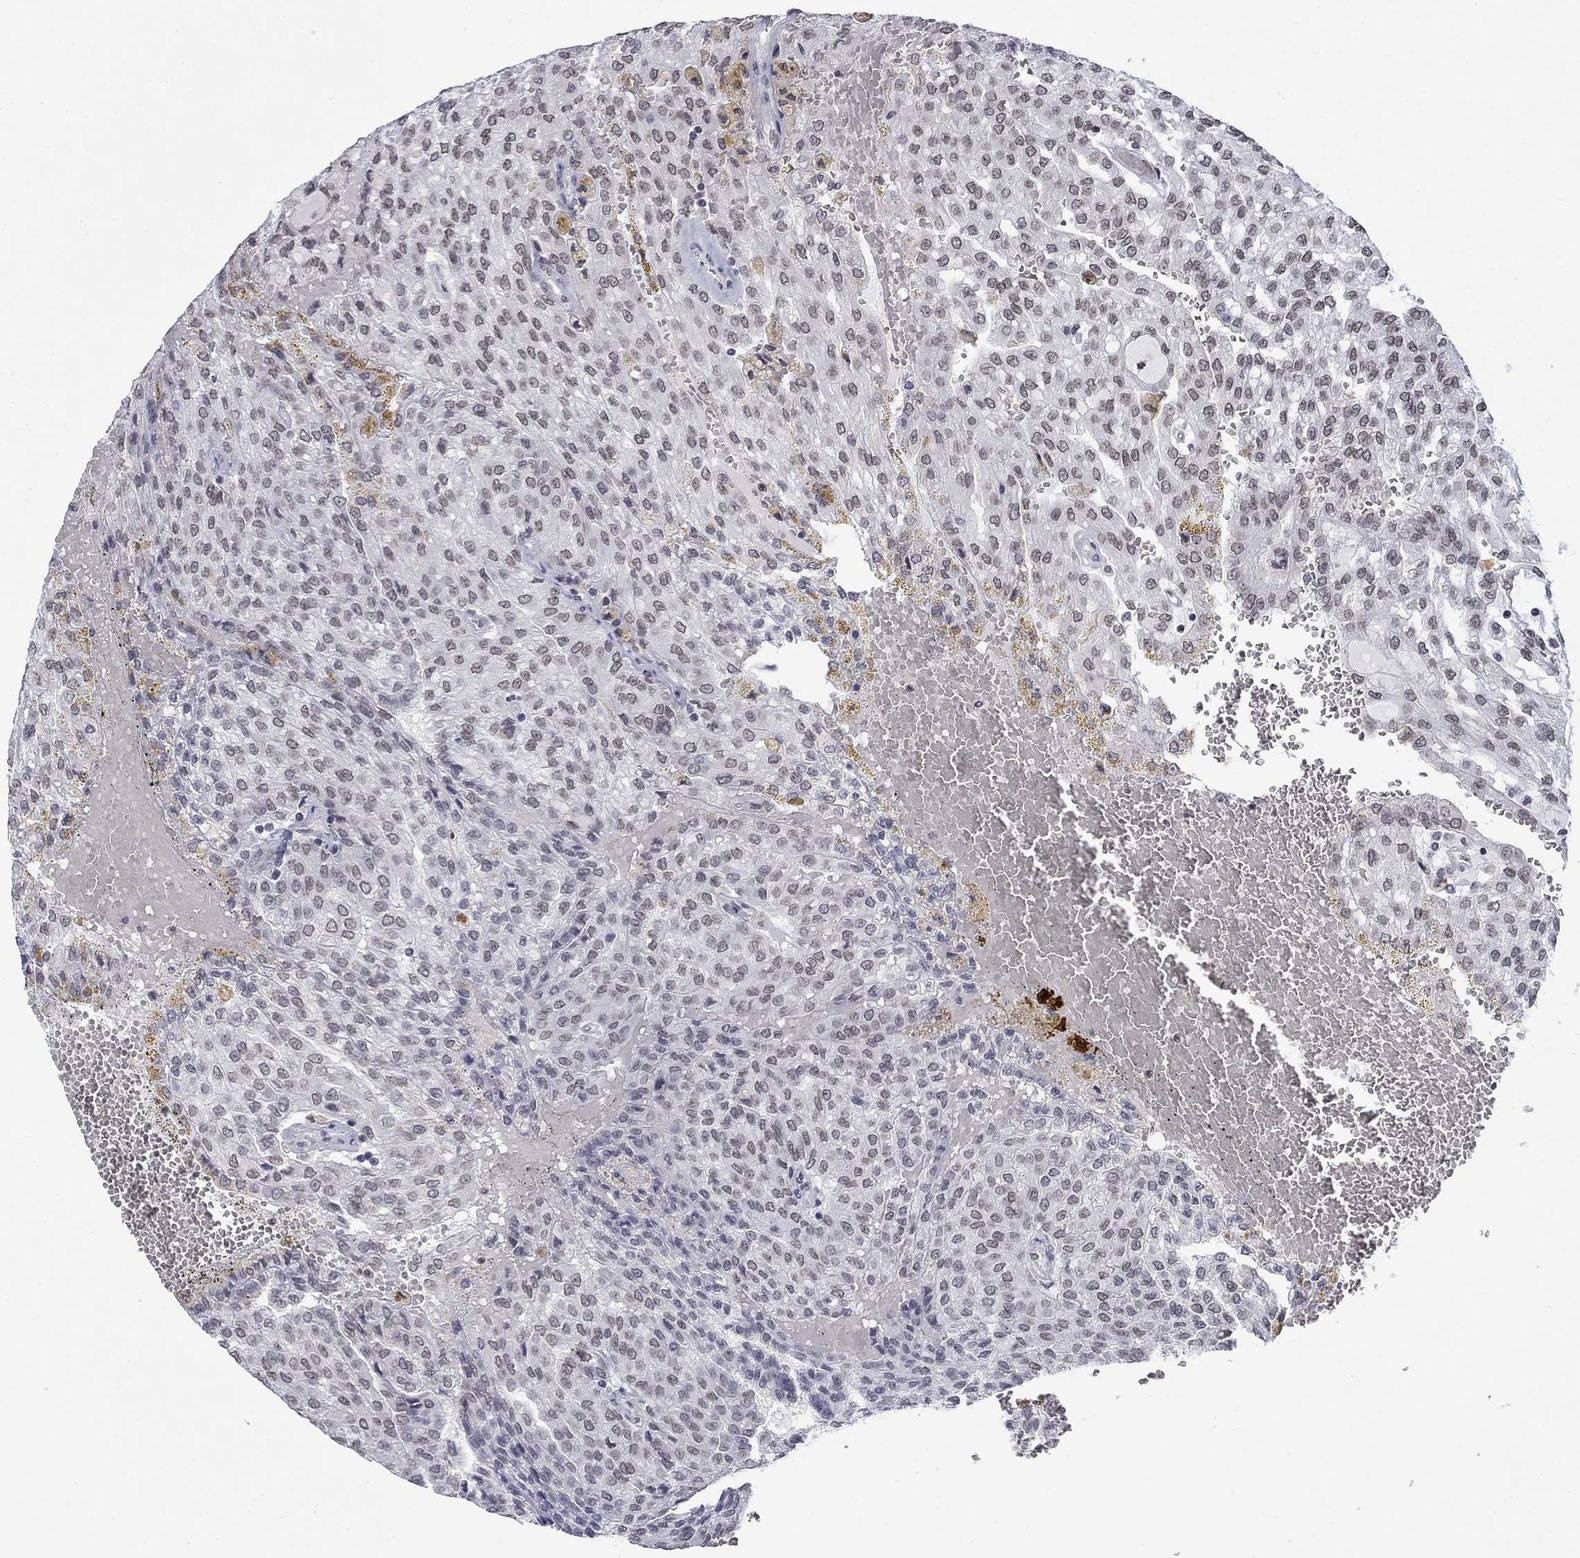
{"staining": {"intensity": "weak", "quantity": "25%-75%", "location": "cytoplasmic/membranous,nuclear"}, "tissue": "renal cancer", "cell_type": "Tumor cells", "image_type": "cancer", "snomed": [{"axis": "morphology", "description": "Adenocarcinoma, NOS"}, {"axis": "topography", "description": "Kidney"}], "caption": "This histopathology image exhibits adenocarcinoma (renal) stained with IHC to label a protein in brown. The cytoplasmic/membranous and nuclear of tumor cells show weak positivity for the protein. Nuclei are counter-stained blue.", "gene": "TOR1AIP1", "patient": {"sex": "male", "age": 63}}